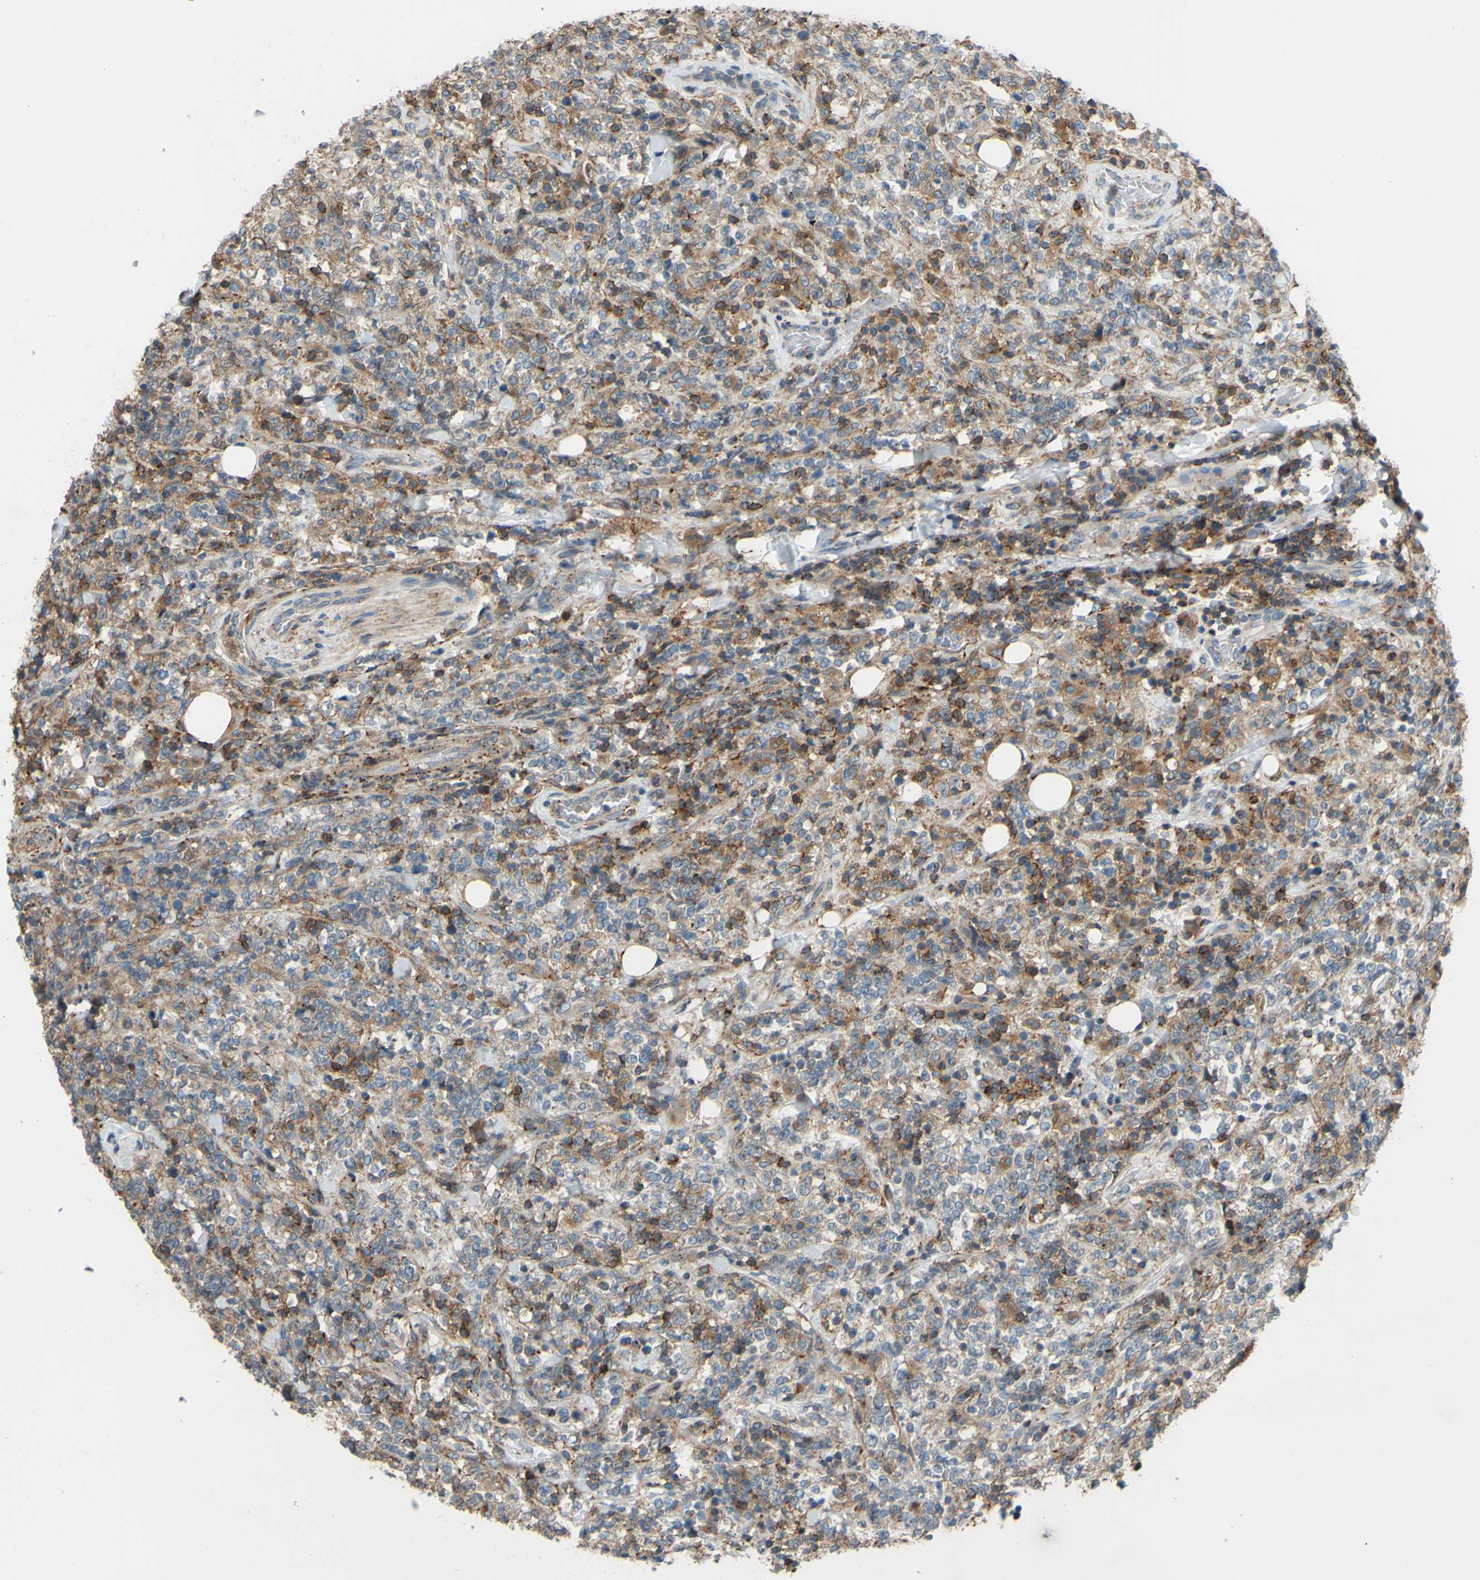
{"staining": {"intensity": "weak", "quantity": "25%-75%", "location": "cytoplasmic/membranous"}, "tissue": "lymphoma", "cell_type": "Tumor cells", "image_type": "cancer", "snomed": [{"axis": "morphology", "description": "Malignant lymphoma, non-Hodgkin's type, High grade"}, {"axis": "topography", "description": "Soft tissue"}], "caption": "Immunohistochemistry (IHC) of human high-grade malignant lymphoma, non-Hodgkin's type demonstrates low levels of weak cytoplasmic/membranous staining in about 25%-75% of tumor cells. (DAB (3,3'-diaminobenzidine) IHC, brown staining for protein, blue staining for nuclei).", "gene": "POR", "patient": {"sex": "male", "age": 18}}